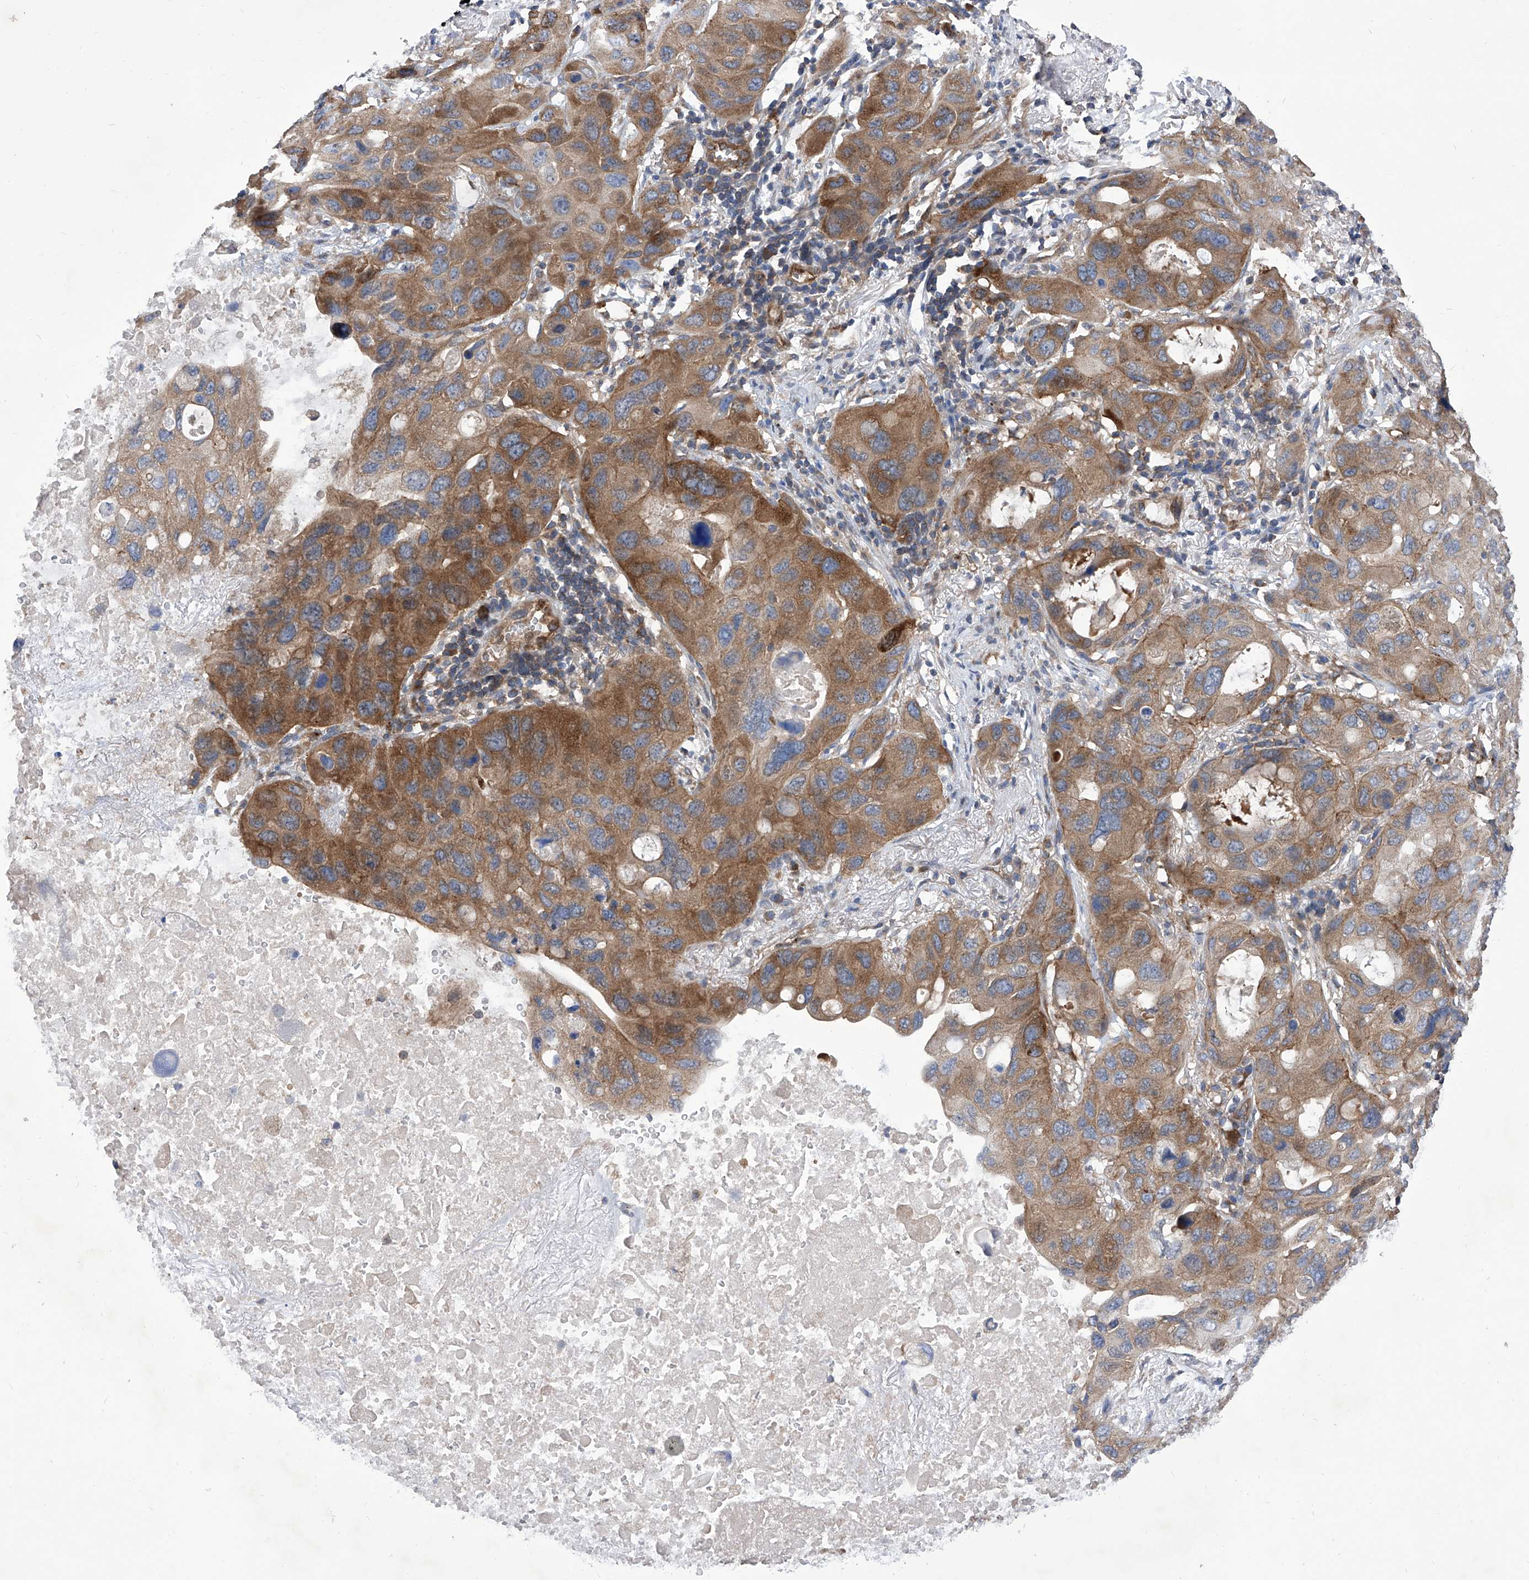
{"staining": {"intensity": "moderate", "quantity": ">75%", "location": "cytoplasmic/membranous"}, "tissue": "lung cancer", "cell_type": "Tumor cells", "image_type": "cancer", "snomed": [{"axis": "morphology", "description": "Squamous cell carcinoma, NOS"}, {"axis": "topography", "description": "Lung"}], "caption": "Approximately >75% of tumor cells in human squamous cell carcinoma (lung) reveal moderate cytoplasmic/membranous protein expression as visualized by brown immunohistochemical staining.", "gene": "TJAP1", "patient": {"sex": "female", "age": 73}}